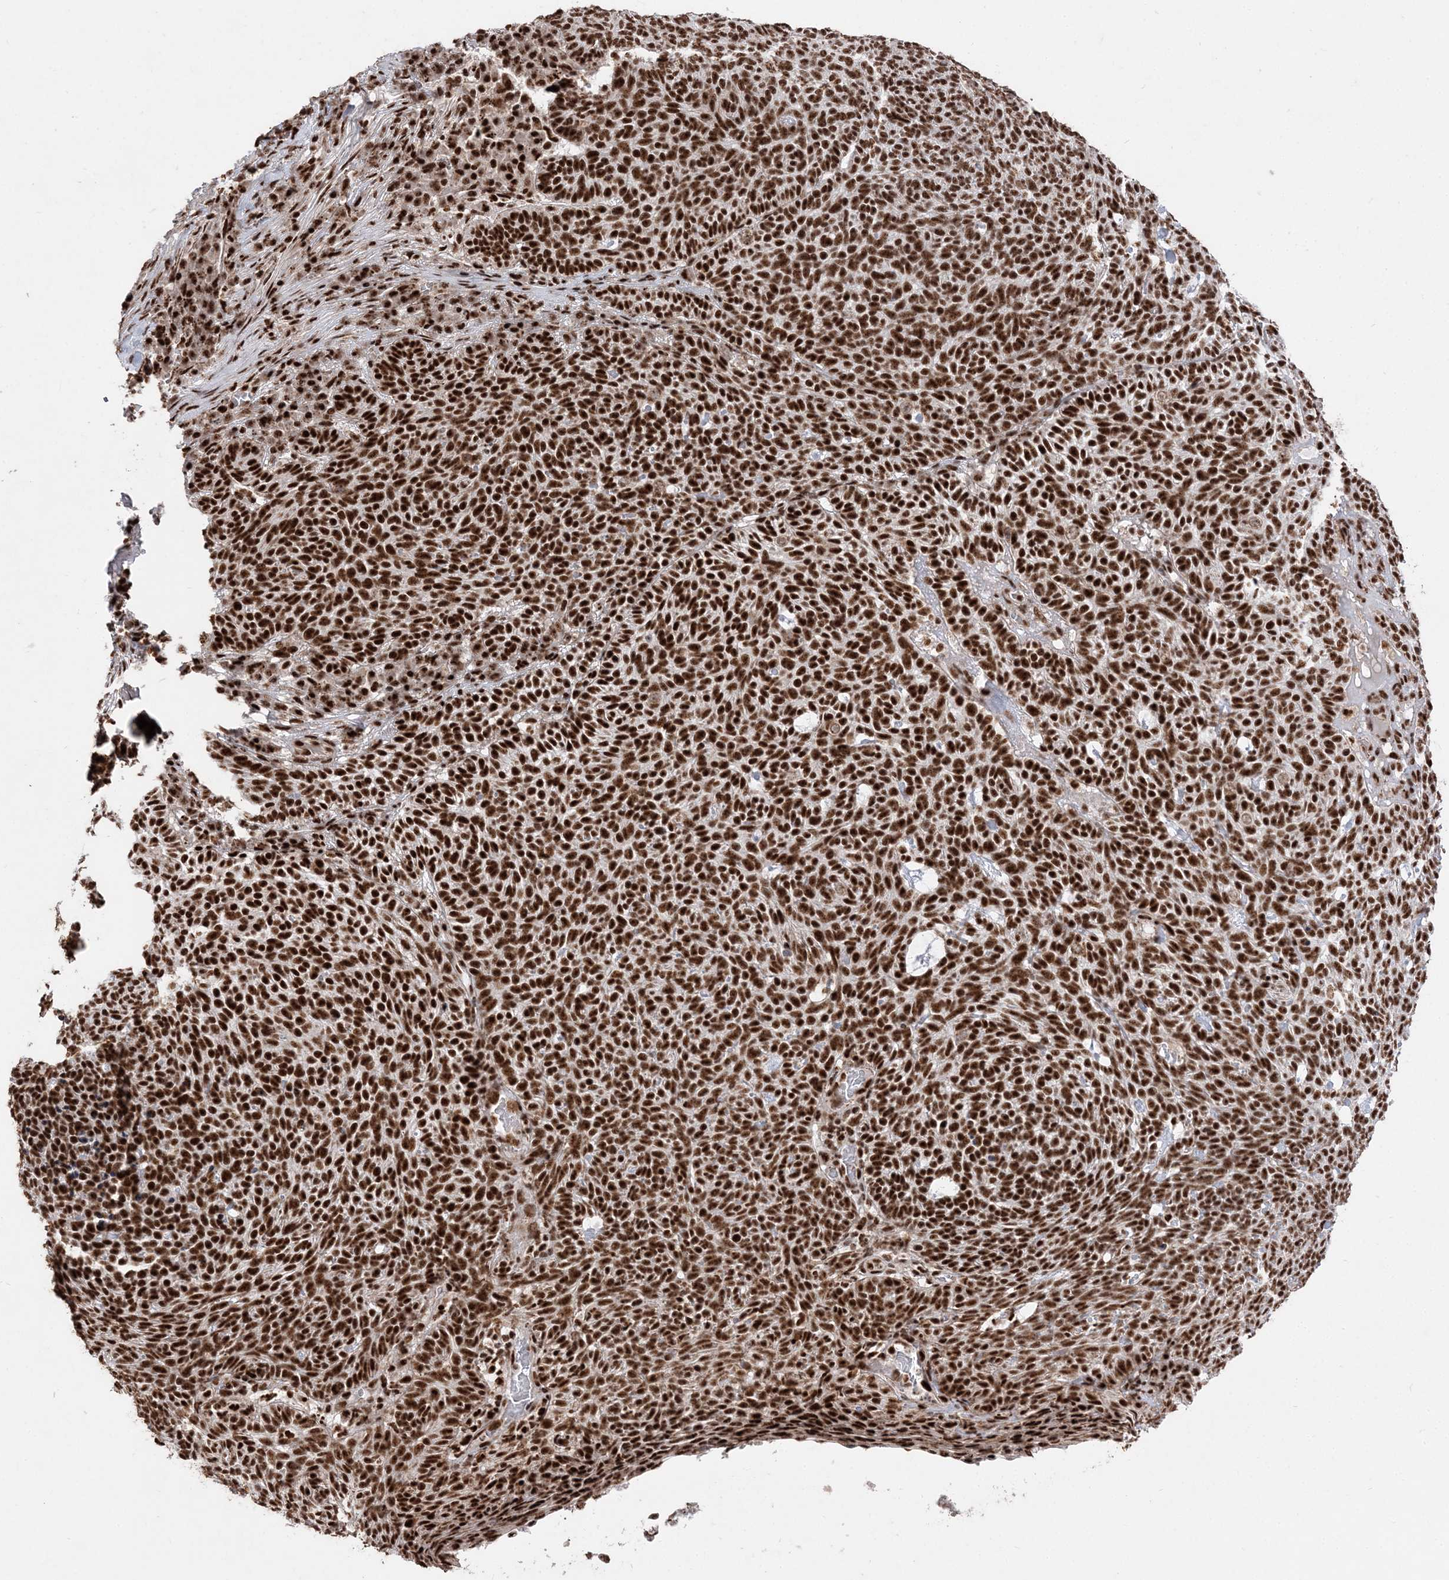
{"staining": {"intensity": "strong", "quantity": ">75%", "location": "nuclear"}, "tissue": "skin cancer", "cell_type": "Tumor cells", "image_type": "cancer", "snomed": [{"axis": "morphology", "description": "Squamous cell carcinoma, NOS"}, {"axis": "topography", "description": "Skin"}], "caption": "Protein analysis of skin cancer (squamous cell carcinoma) tissue reveals strong nuclear positivity in approximately >75% of tumor cells. Nuclei are stained in blue.", "gene": "RBM17", "patient": {"sex": "female", "age": 90}}